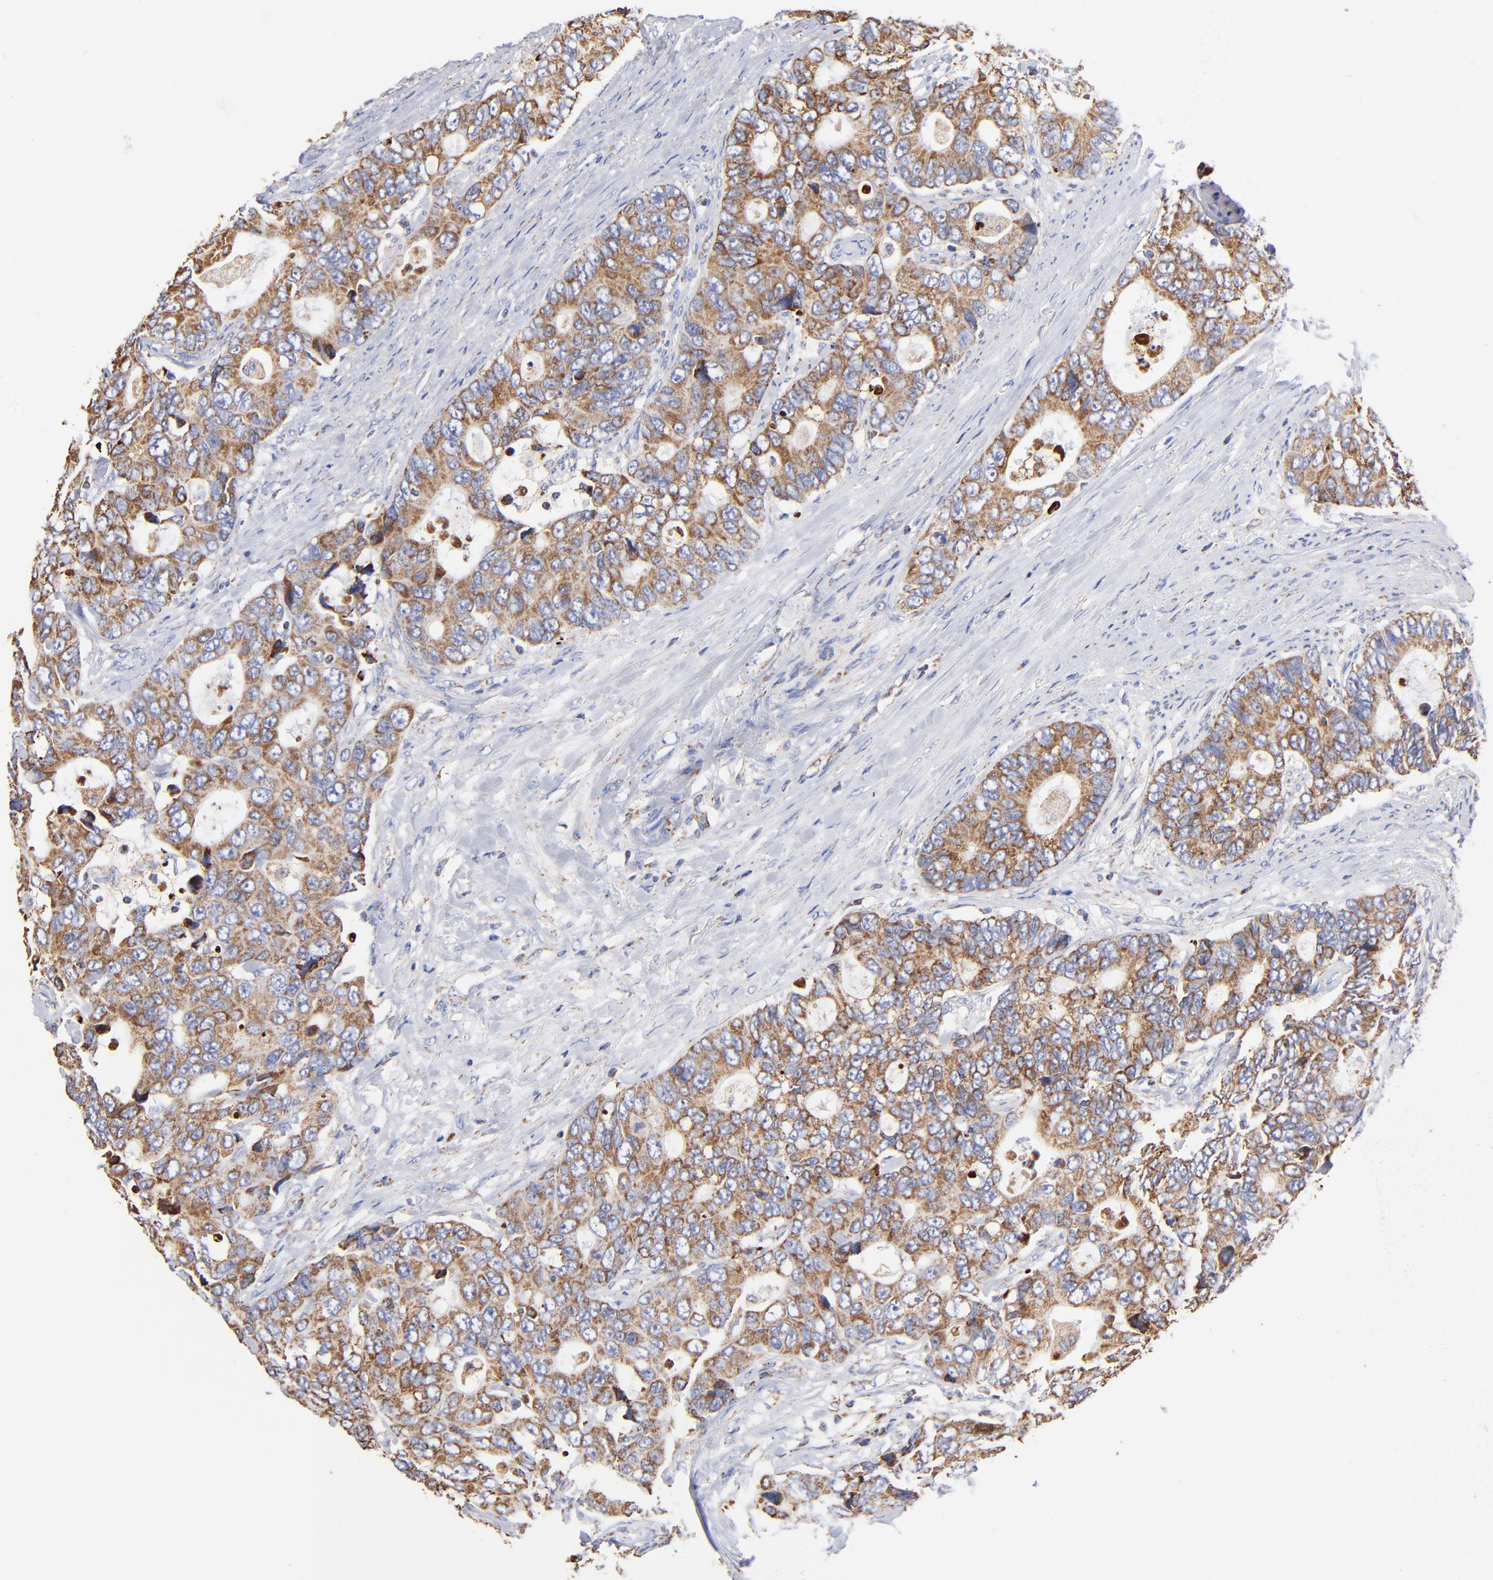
{"staining": {"intensity": "strong", "quantity": ">75%", "location": "cytoplasmic/membranous"}, "tissue": "colorectal cancer", "cell_type": "Tumor cells", "image_type": "cancer", "snomed": [{"axis": "morphology", "description": "Adenocarcinoma, NOS"}, {"axis": "topography", "description": "Rectum"}], "caption": "Immunohistochemical staining of human colorectal cancer (adenocarcinoma) exhibits strong cytoplasmic/membranous protein staining in approximately >75% of tumor cells.", "gene": "PHB1", "patient": {"sex": "female", "age": 67}}